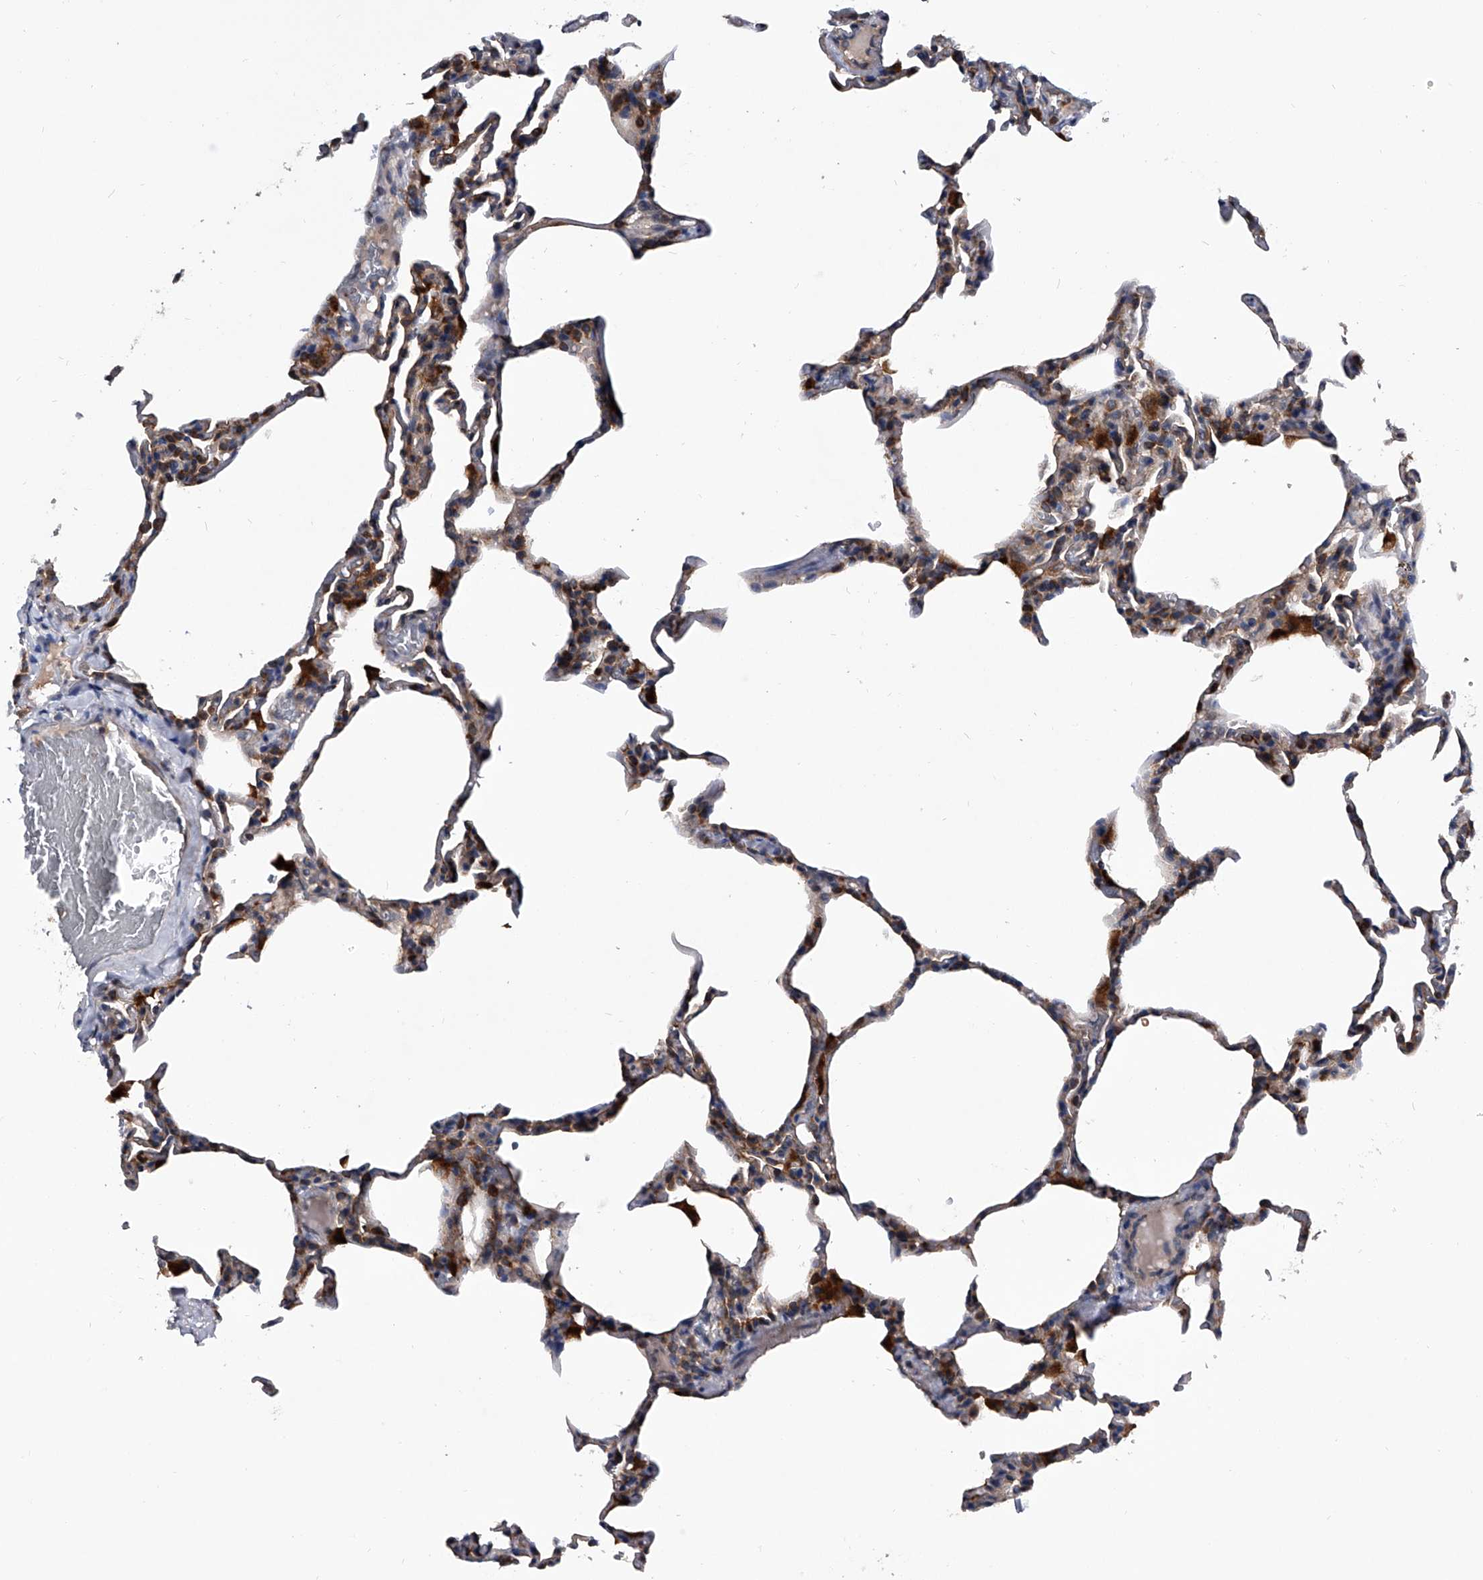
{"staining": {"intensity": "moderate", "quantity": "<25%", "location": "cytoplasmic/membranous"}, "tissue": "lung", "cell_type": "Alveolar cells", "image_type": "normal", "snomed": [{"axis": "morphology", "description": "Normal tissue, NOS"}, {"axis": "topography", "description": "Lung"}], "caption": "Protein expression analysis of benign human lung reveals moderate cytoplasmic/membranous expression in approximately <25% of alveolar cells. (brown staining indicates protein expression, while blue staining denotes nuclei).", "gene": "ZNF30", "patient": {"sex": "male", "age": 20}}